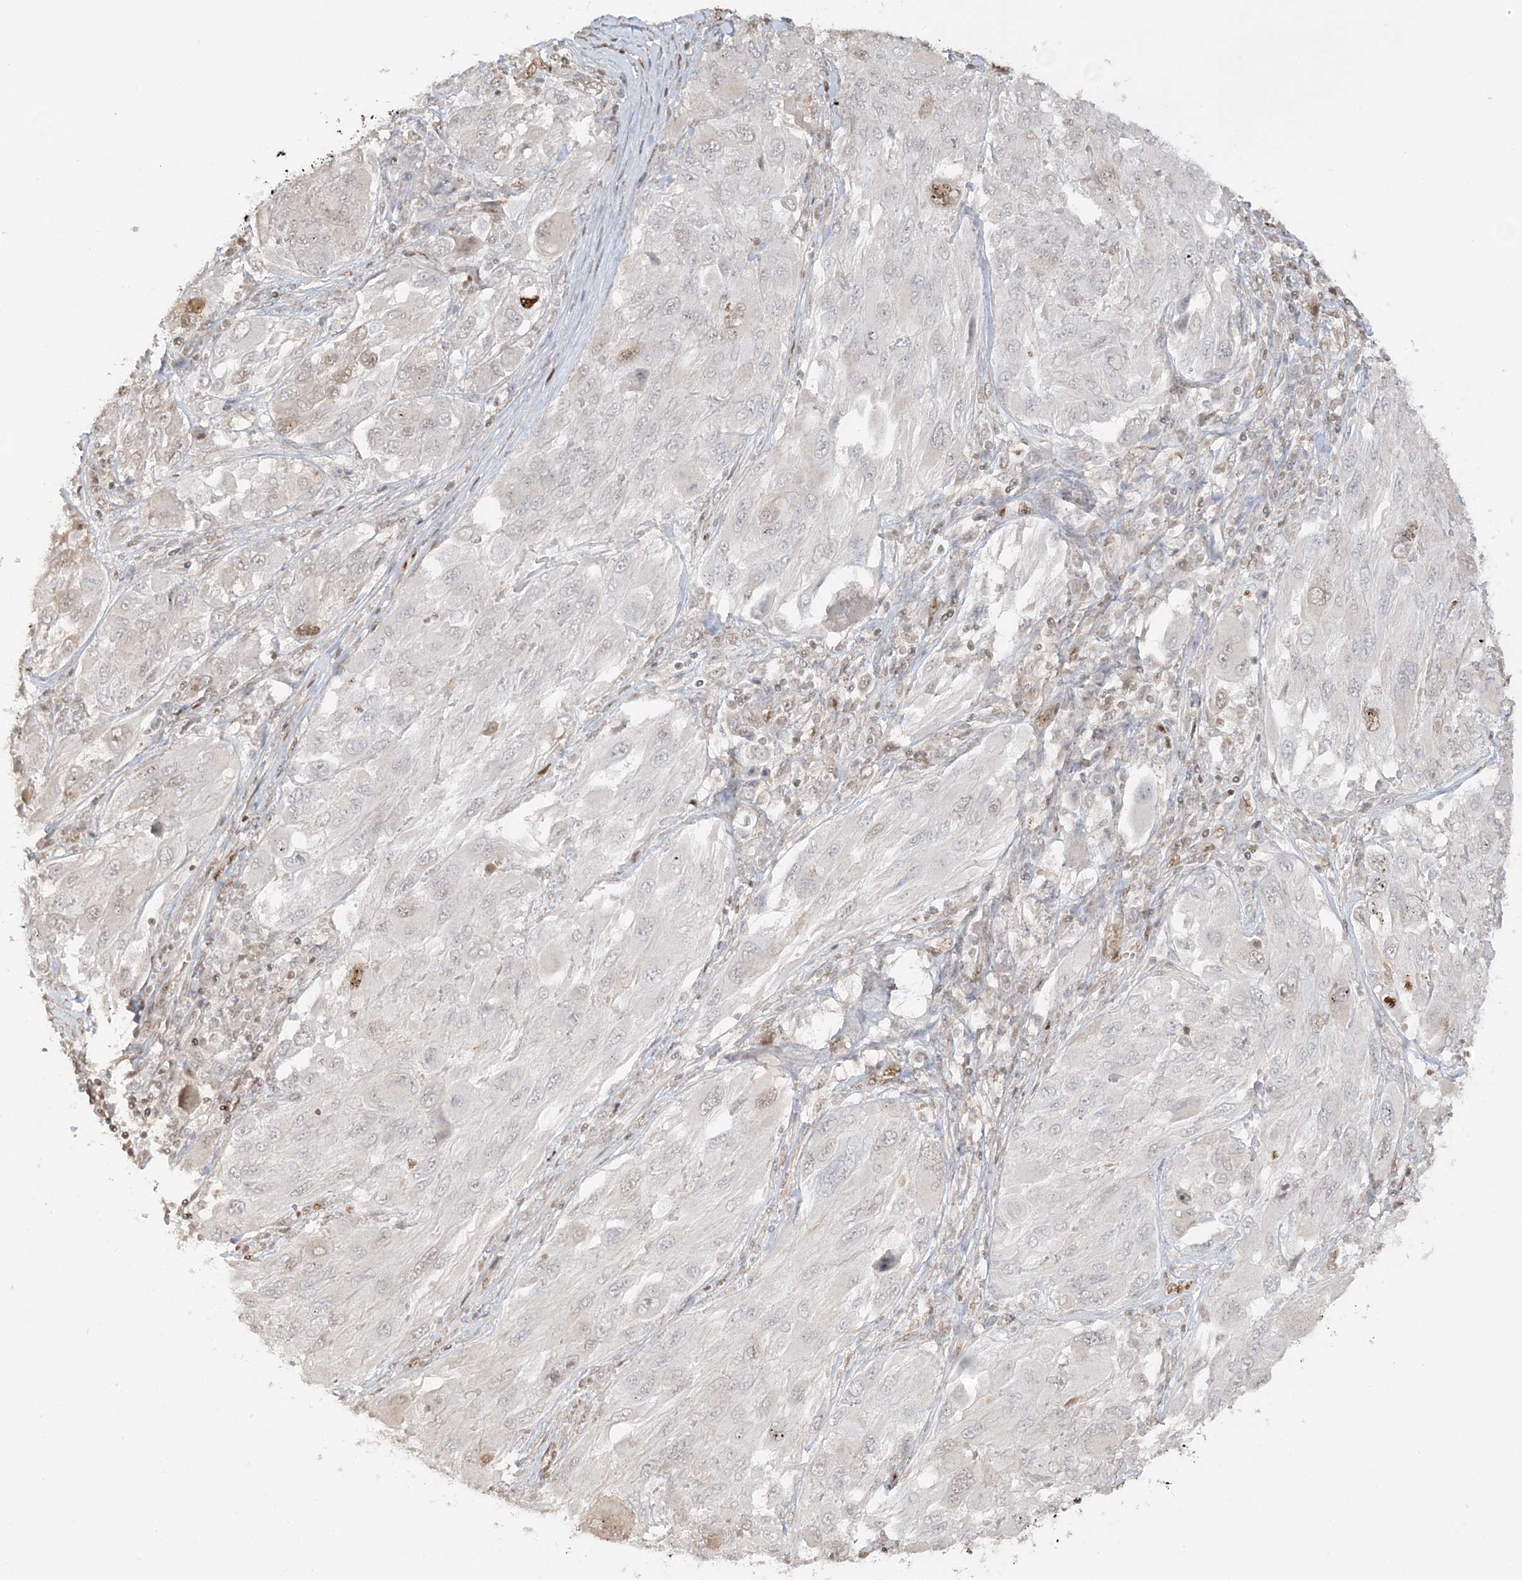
{"staining": {"intensity": "moderate", "quantity": "<25%", "location": "nuclear"}, "tissue": "melanoma", "cell_type": "Tumor cells", "image_type": "cancer", "snomed": [{"axis": "morphology", "description": "Malignant melanoma, NOS"}, {"axis": "topography", "description": "Skin"}], "caption": "Protein positivity by immunohistochemistry exhibits moderate nuclear positivity in approximately <25% of tumor cells in melanoma.", "gene": "SUMO2", "patient": {"sex": "female", "age": 91}}